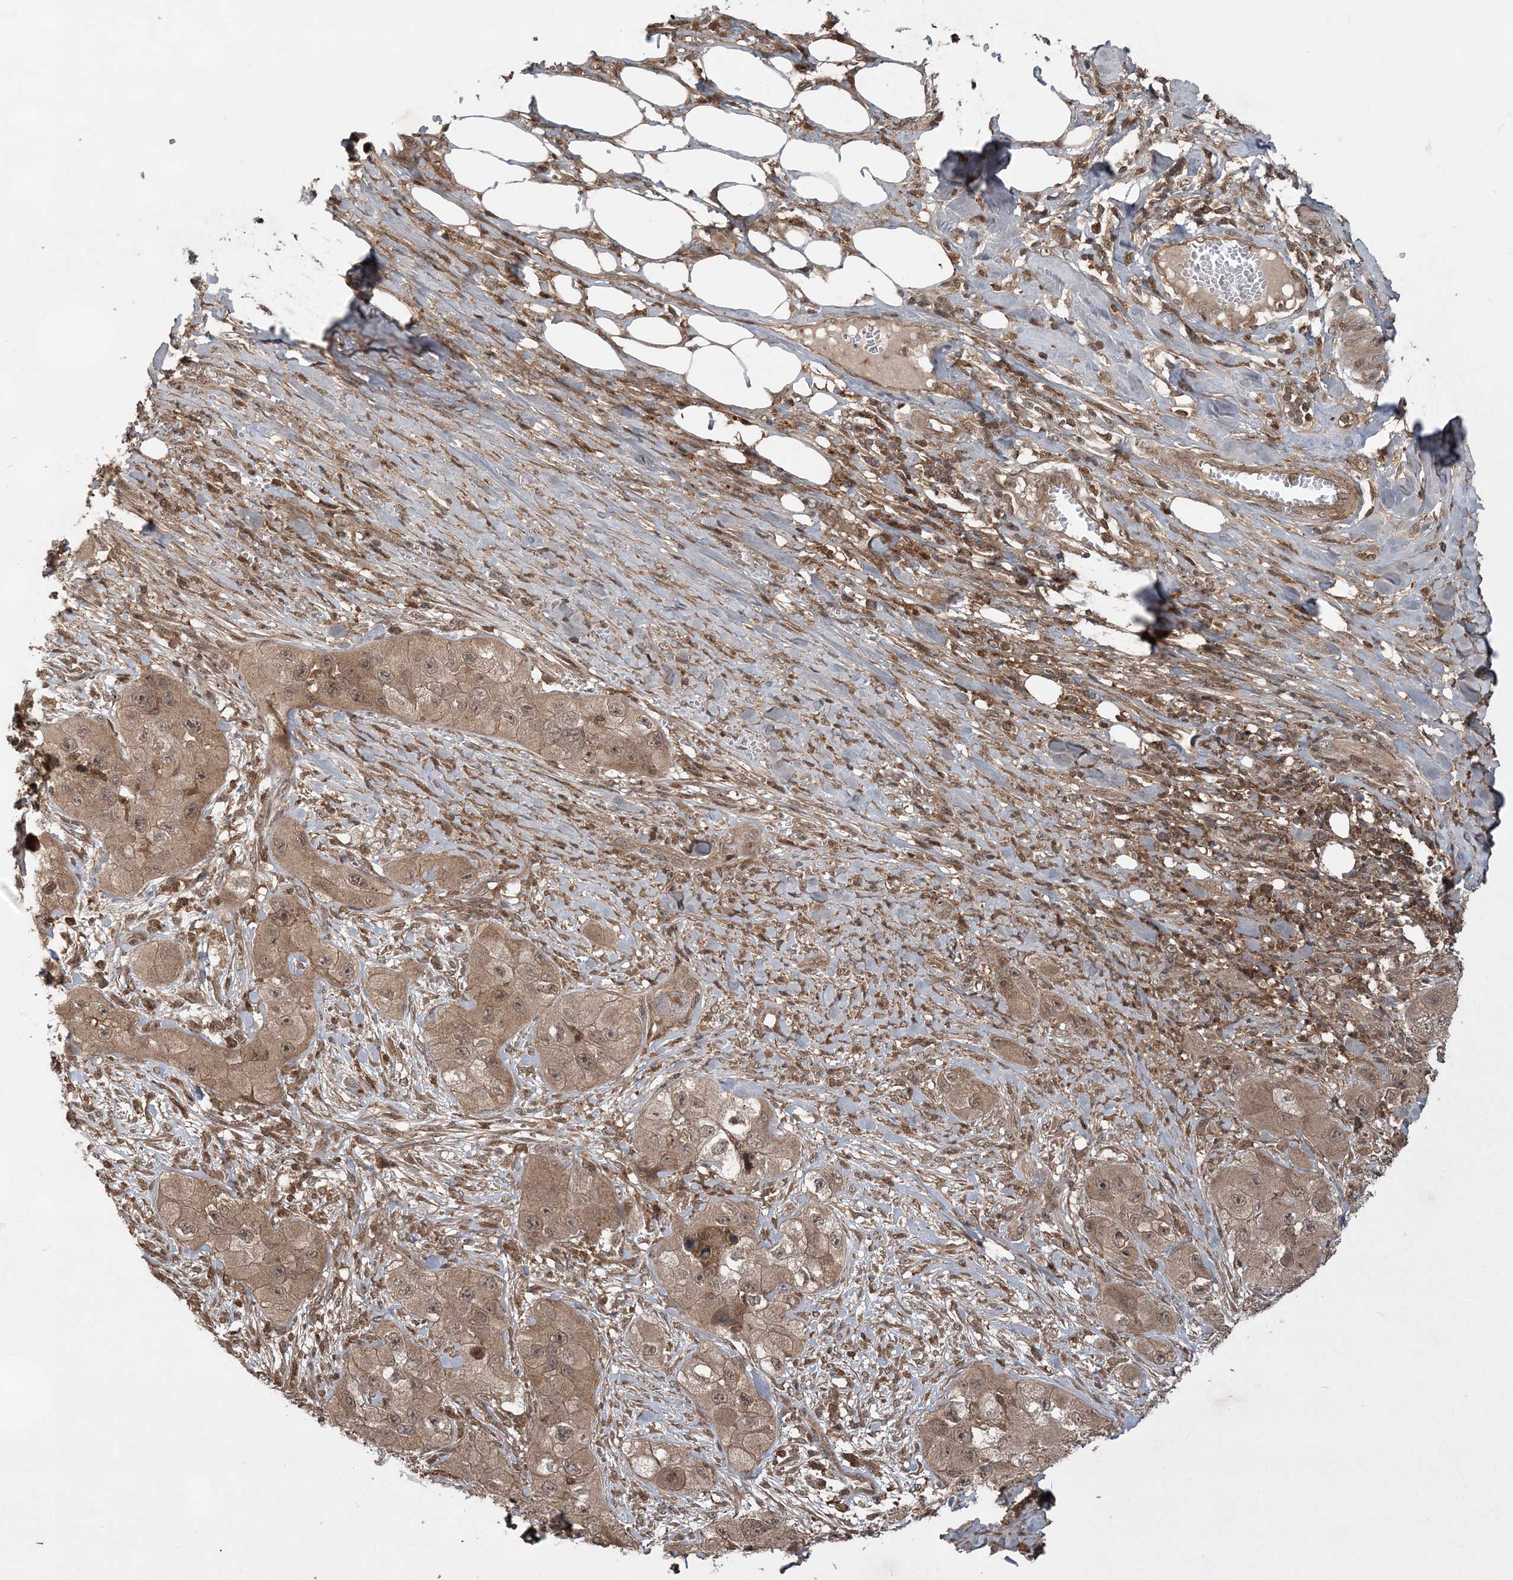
{"staining": {"intensity": "moderate", "quantity": ">75%", "location": "cytoplasmic/membranous,nuclear"}, "tissue": "skin cancer", "cell_type": "Tumor cells", "image_type": "cancer", "snomed": [{"axis": "morphology", "description": "Squamous cell carcinoma, NOS"}, {"axis": "topography", "description": "Skin"}, {"axis": "topography", "description": "Subcutis"}], "caption": "Immunohistochemical staining of human skin cancer (squamous cell carcinoma) demonstrates medium levels of moderate cytoplasmic/membranous and nuclear protein expression in approximately >75% of tumor cells.", "gene": "LACC1", "patient": {"sex": "male", "age": 73}}